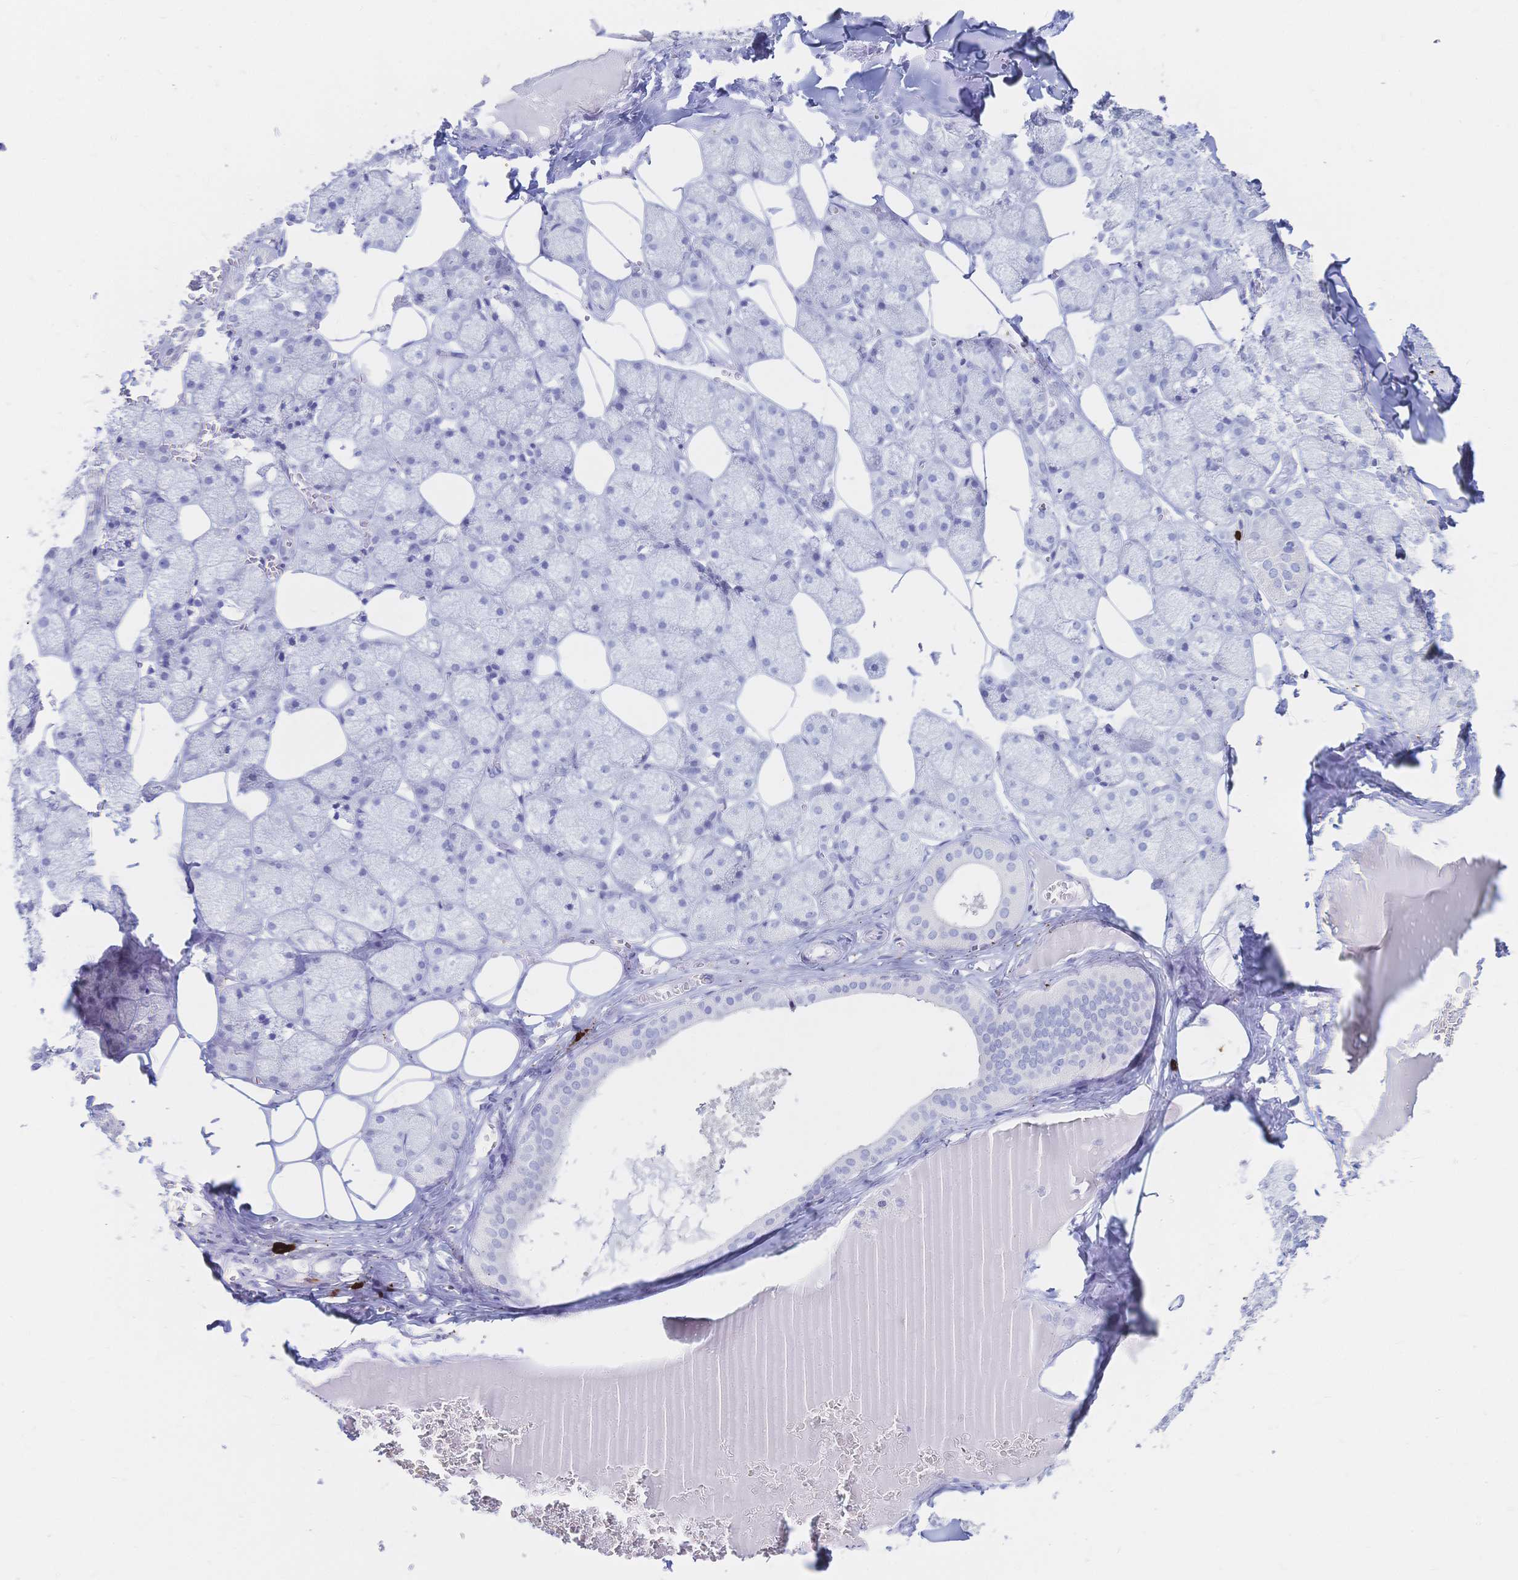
{"staining": {"intensity": "negative", "quantity": "none", "location": "none"}, "tissue": "salivary gland", "cell_type": "Glandular cells", "image_type": "normal", "snomed": [{"axis": "morphology", "description": "Normal tissue, NOS"}, {"axis": "topography", "description": "Salivary gland"}, {"axis": "topography", "description": "Peripheral nerve tissue"}], "caption": "Immunohistochemical staining of benign salivary gland demonstrates no significant staining in glandular cells.", "gene": "IL2RB", "patient": {"sex": "male", "age": 38}}